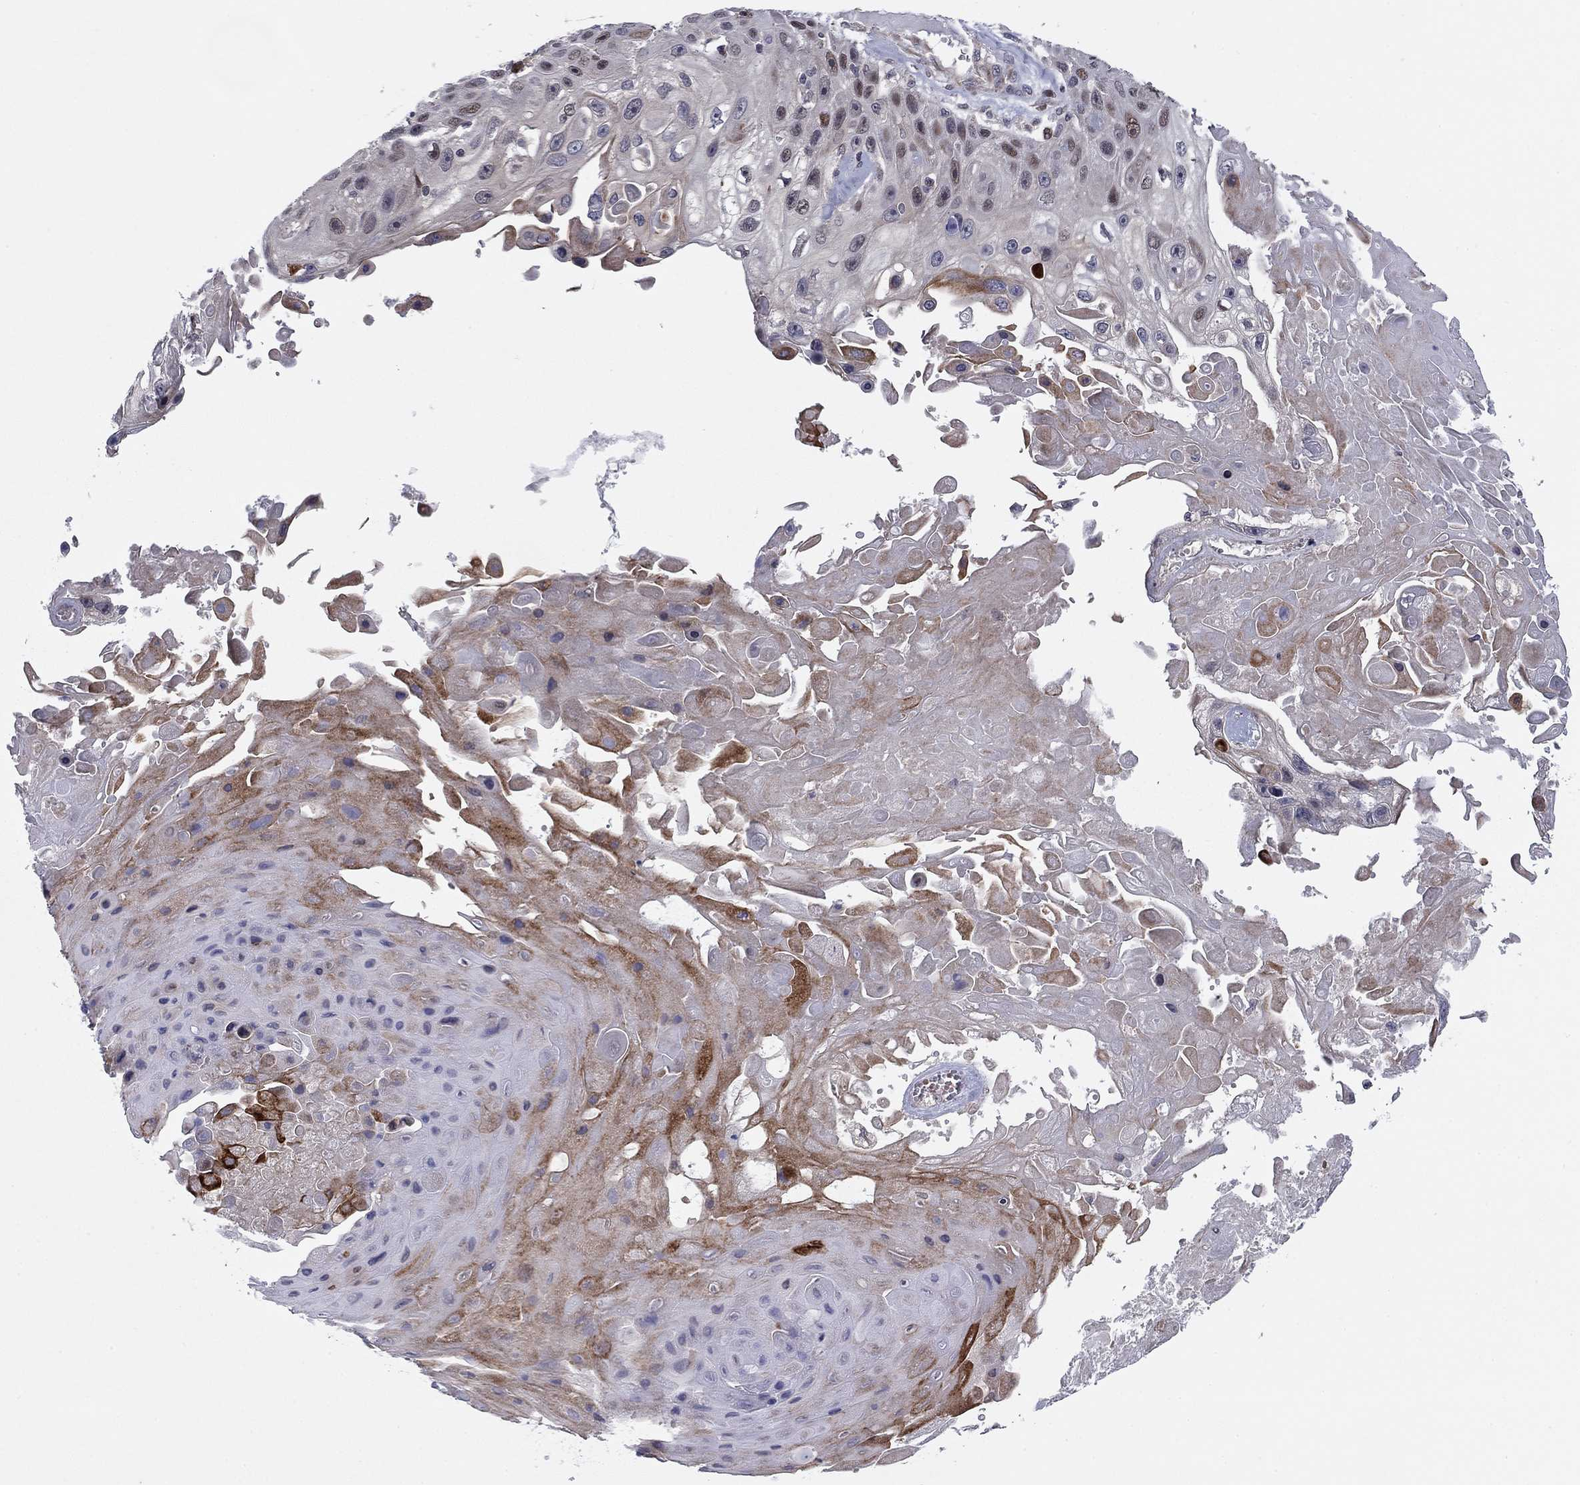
{"staining": {"intensity": "moderate", "quantity": "<25%", "location": "cytoplasmic/membranous,nuclear"}, "tissue": "skin cancer", "cell_type": "Tumor cells", "image_type": "cancer", "snomed": [{"axis": "morphology", "description": "Squamous cell carcinoma, NOS"}, {"axis": "topography", "description": "Skin"}], "caption": "A photomicrograph of human skin squamous cell carcinoma stained for a protein shows moderate cytoplasmic/membranous and nuclear brown staining in tumor cells.", "gene": "BCL11A", "patient": {"sex": "male", "age": 82}}